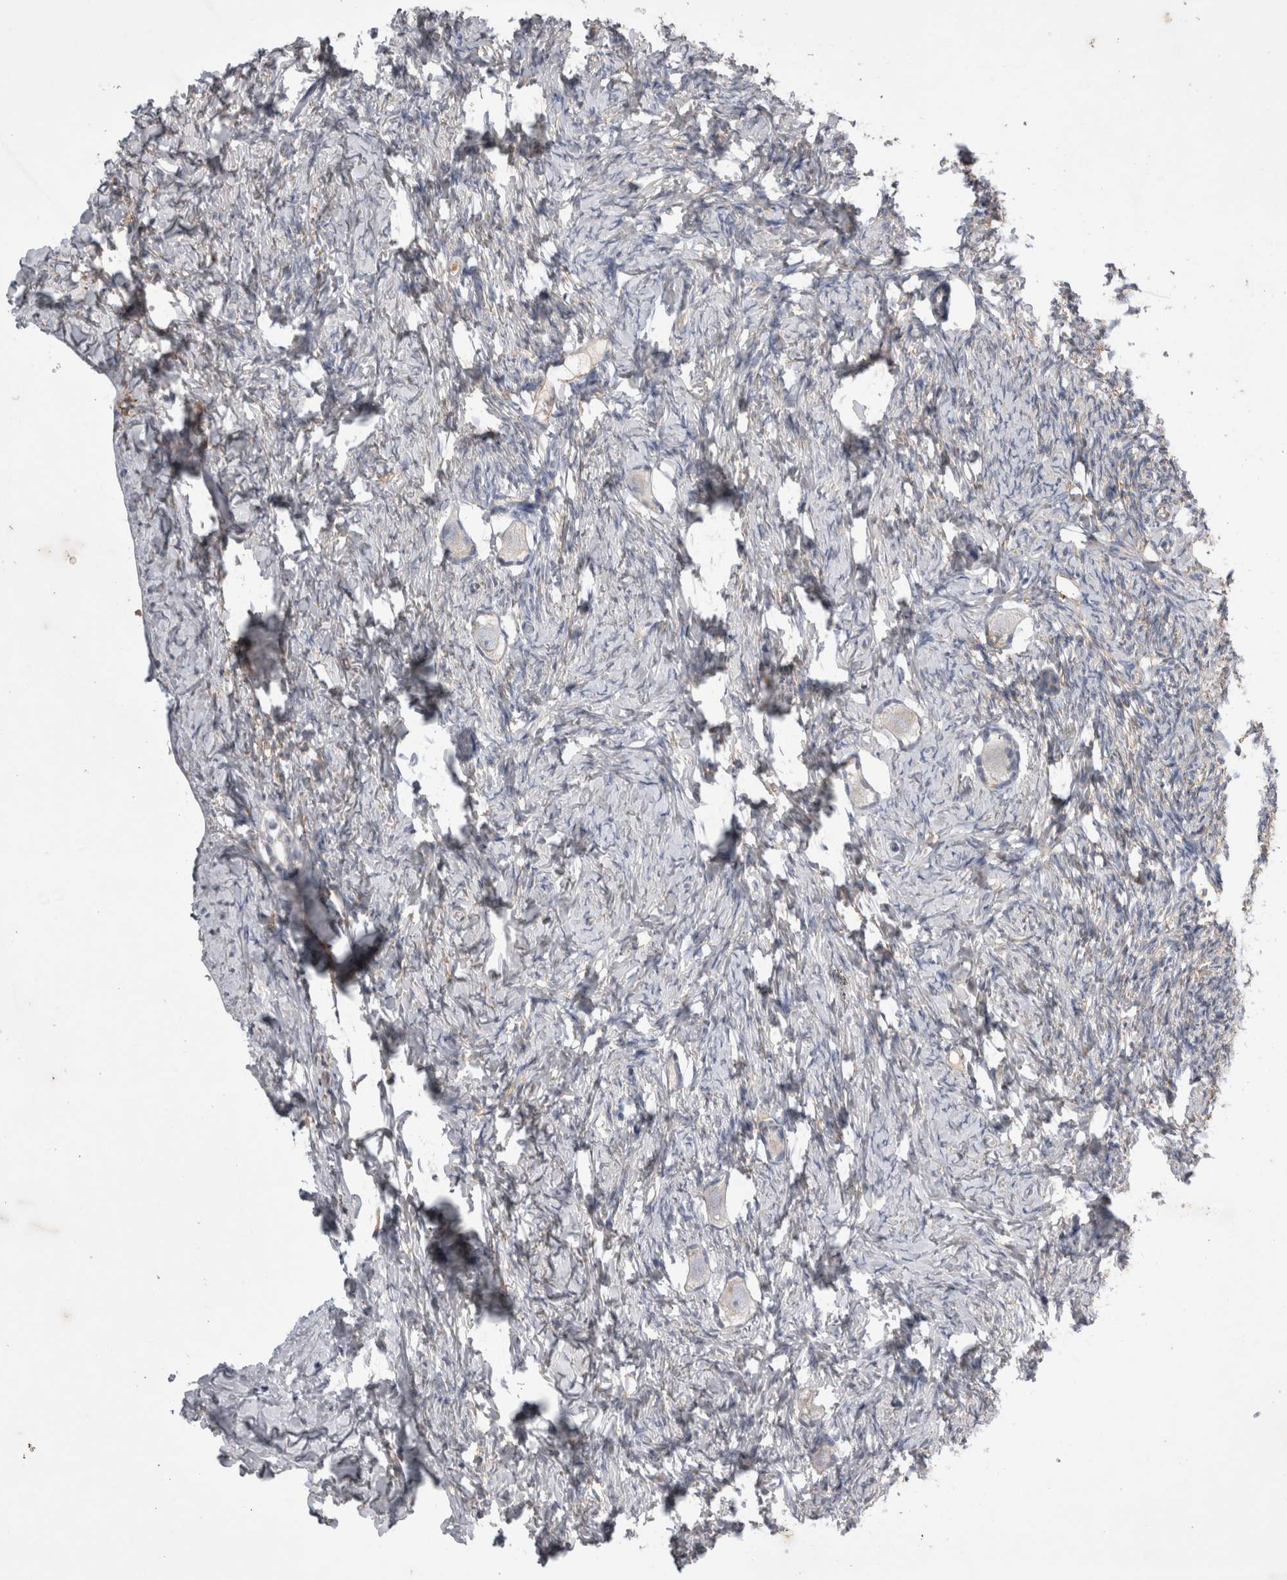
{"staining": {"intensity": "negative", "quantity": "none", "location": "none"}, "tissue": "ovary", "cell_type": "Follicle cells", "image_type": "normal", "snomed": [{"axis": "morphology", "description": "Normal tissue, NOS"}, {"axis": "topography", "description": "Ovary"}], "caption": "IHC micrograph of normal ovary: human ovary stained with DAB (3,3'-diaminobenzidine) displays no significant protein staining in follicle cells.", "gene": "STRADB", "patient": {"sex": "female", "age": 27}}